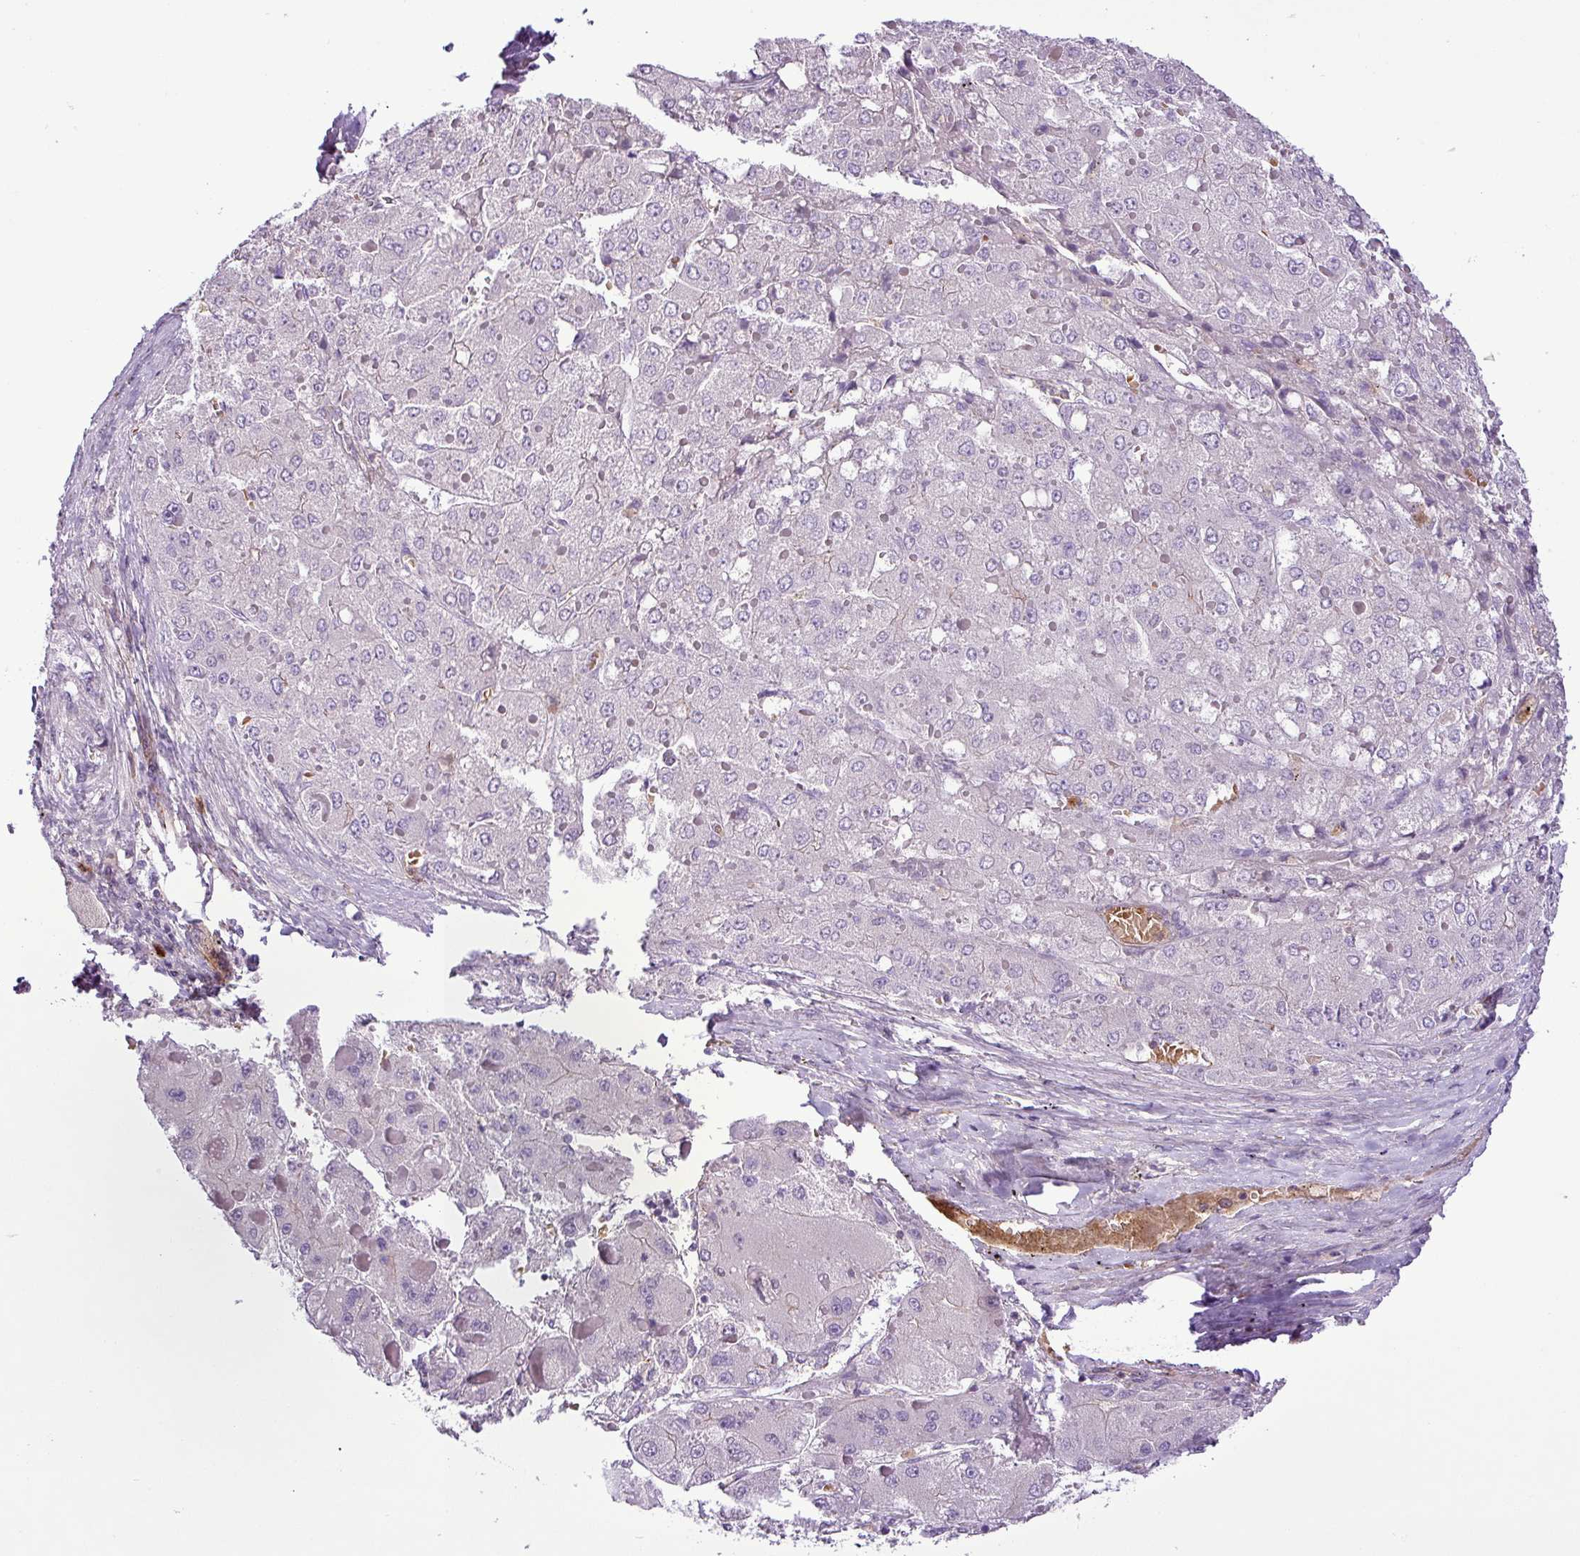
{"staining": {"intensity": "negative", "quantity": "none", "location": "none"}, "tissue": "liver cancer", "cell_type": "Tumor cells", "image_type": "cancer", "snomed": [{"axis": "morphology", "description": "Carcinoma, Hepatocellular, NOS"}, {"axis": "topography", "description": "Liver"}], "caption": "Liver cancer stained for a protein using IHC exhibits no expression tumor cells.", "gene": "NBEAL2", "patient": {"sex": "female", "age": 73}}